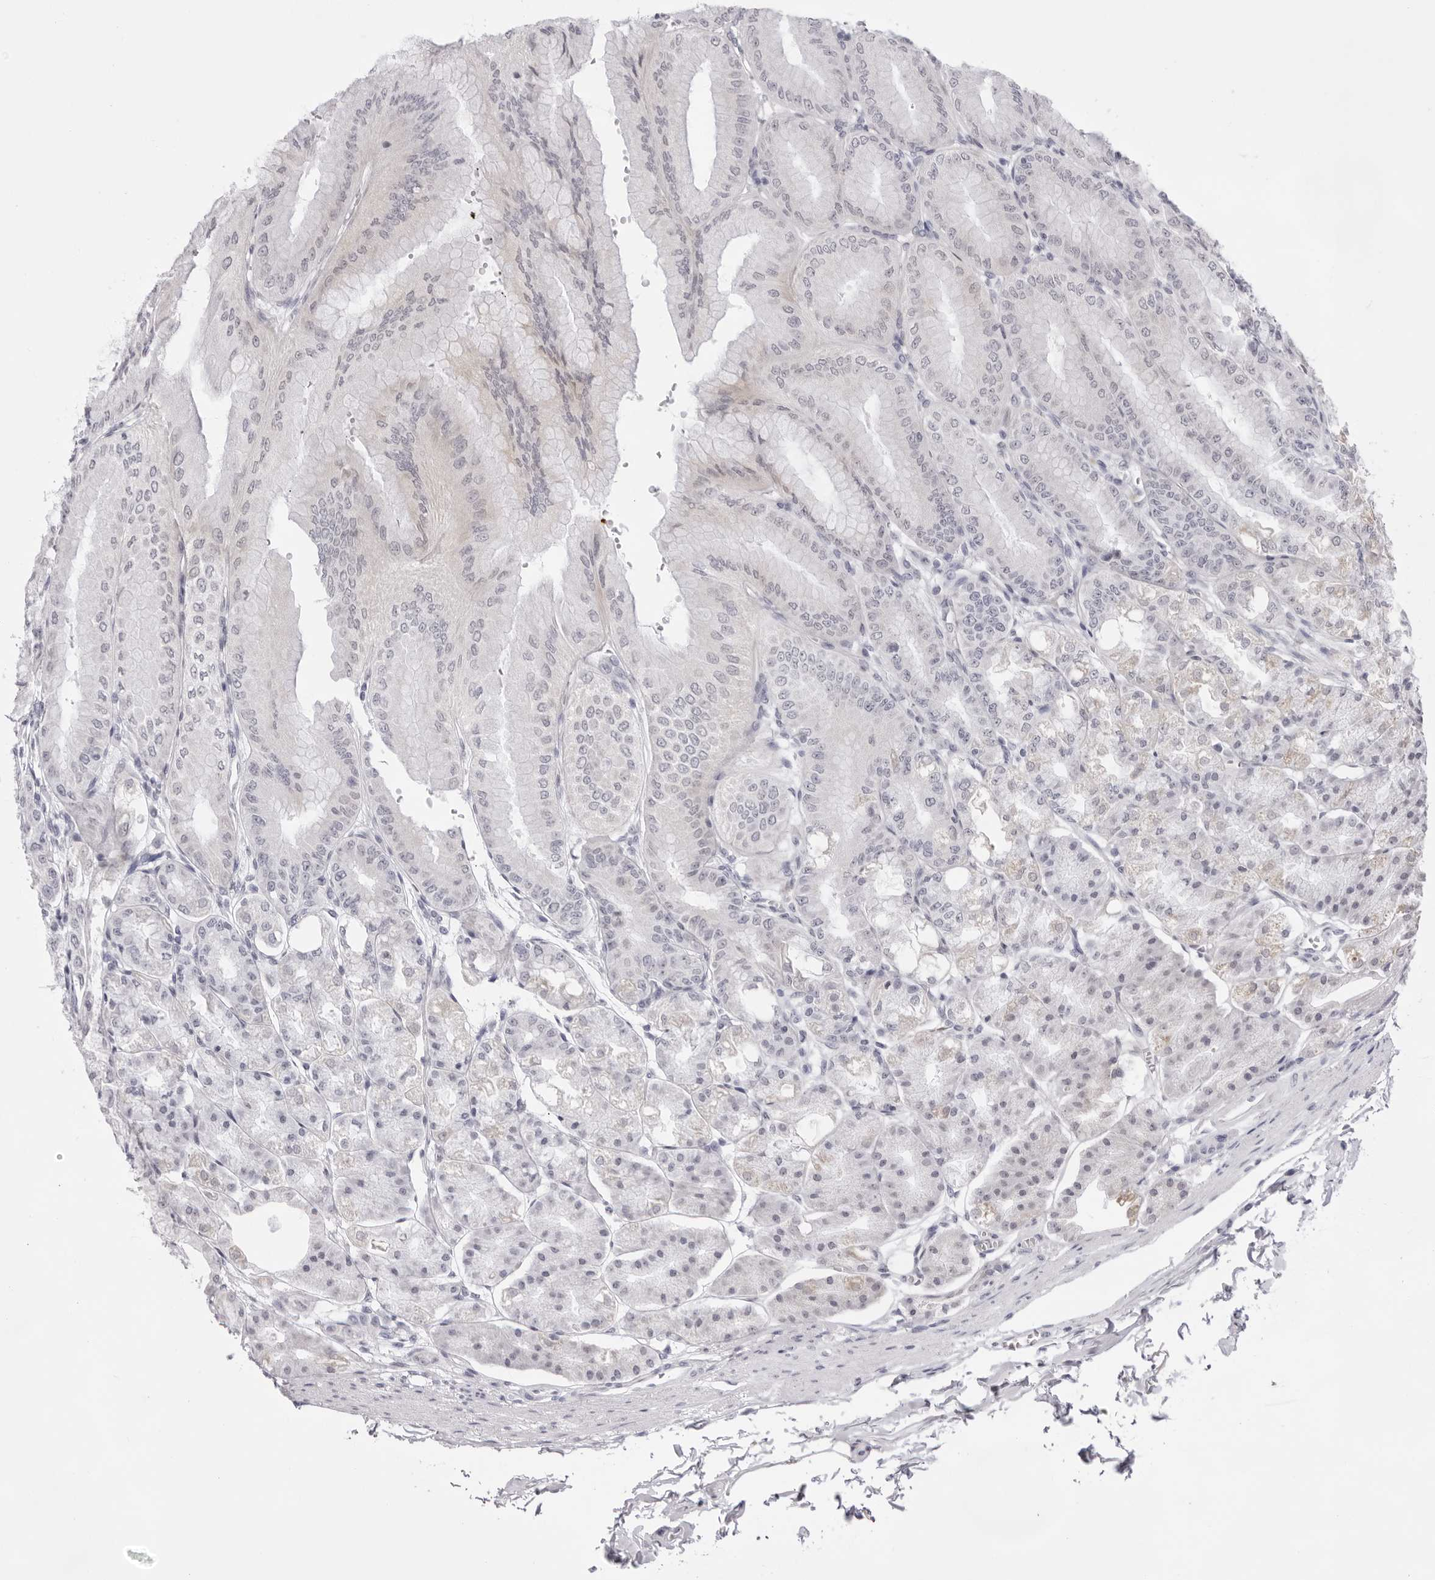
{"staining": {"intensity": "moderate", "quantity": "<25%", "location": "cytoplasmic/membranous"}, "tissue": "stomach", "cell_type": "Glandular cells", "image_type": "normal", "snomed": [{"axis": "morphology", "description": "Normal tissue, NOS"}, {"axis": "topography", "description": "Stomach, lower"}], "caption": "Immunohistochemistry image of normal human stomach stained for a protein (brown), which exhibits low levels of moderate cytoplasmic/membranous staining in about <25% of glandular cells.", "gene": "SMIM2", "patient": {"sex": "male", "age": 71}}